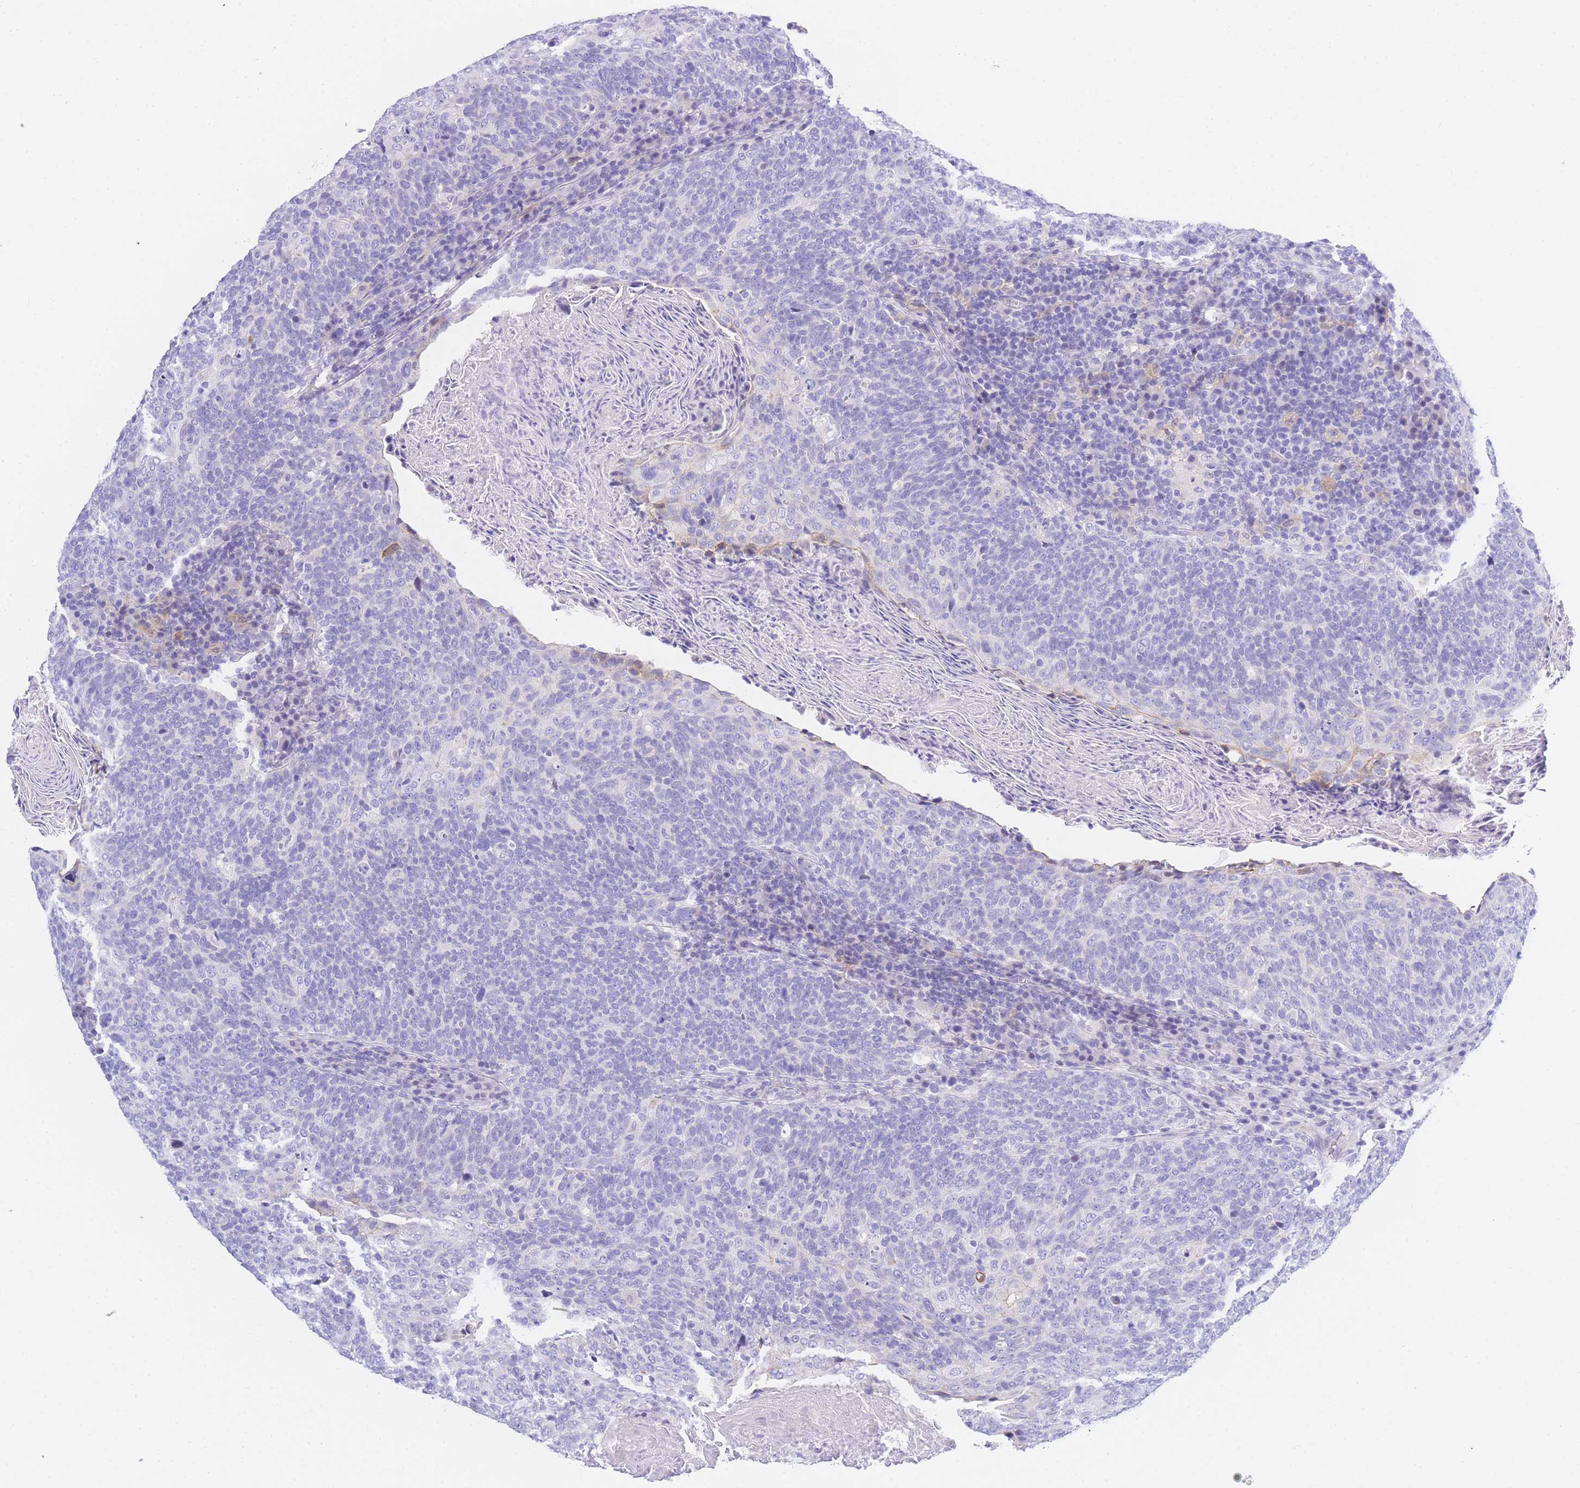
{"staining": {"intensity": "negative", "quantity": "none", "location": "none"}, "tissue": "head and neck cancer", "cell_type": "Tumor cells", "image_type": "cancer", "snomed": [{"axis": "morphology", "description": "Squamous cell carcinoma, NOS"}, {"axis": "morphology", "description": "Squamous cell carcinoma, metastatic, NOS"}, {"axis": "topography", "description": "Lymph node"}, {"axis": "topography", "description": "Head-Neck"}], "caption": "This is a micrograph of immunohistochemistry (IHC) staining of head and neck metastatic squamous cell carcinoma, which shows no expression in tumor cells. (DAB (3,3'-diaminobenzidine) immunohistochemistry, high magnification).", "gene": "TIFAB", "patient": {"sex": "male", "age": 62}}